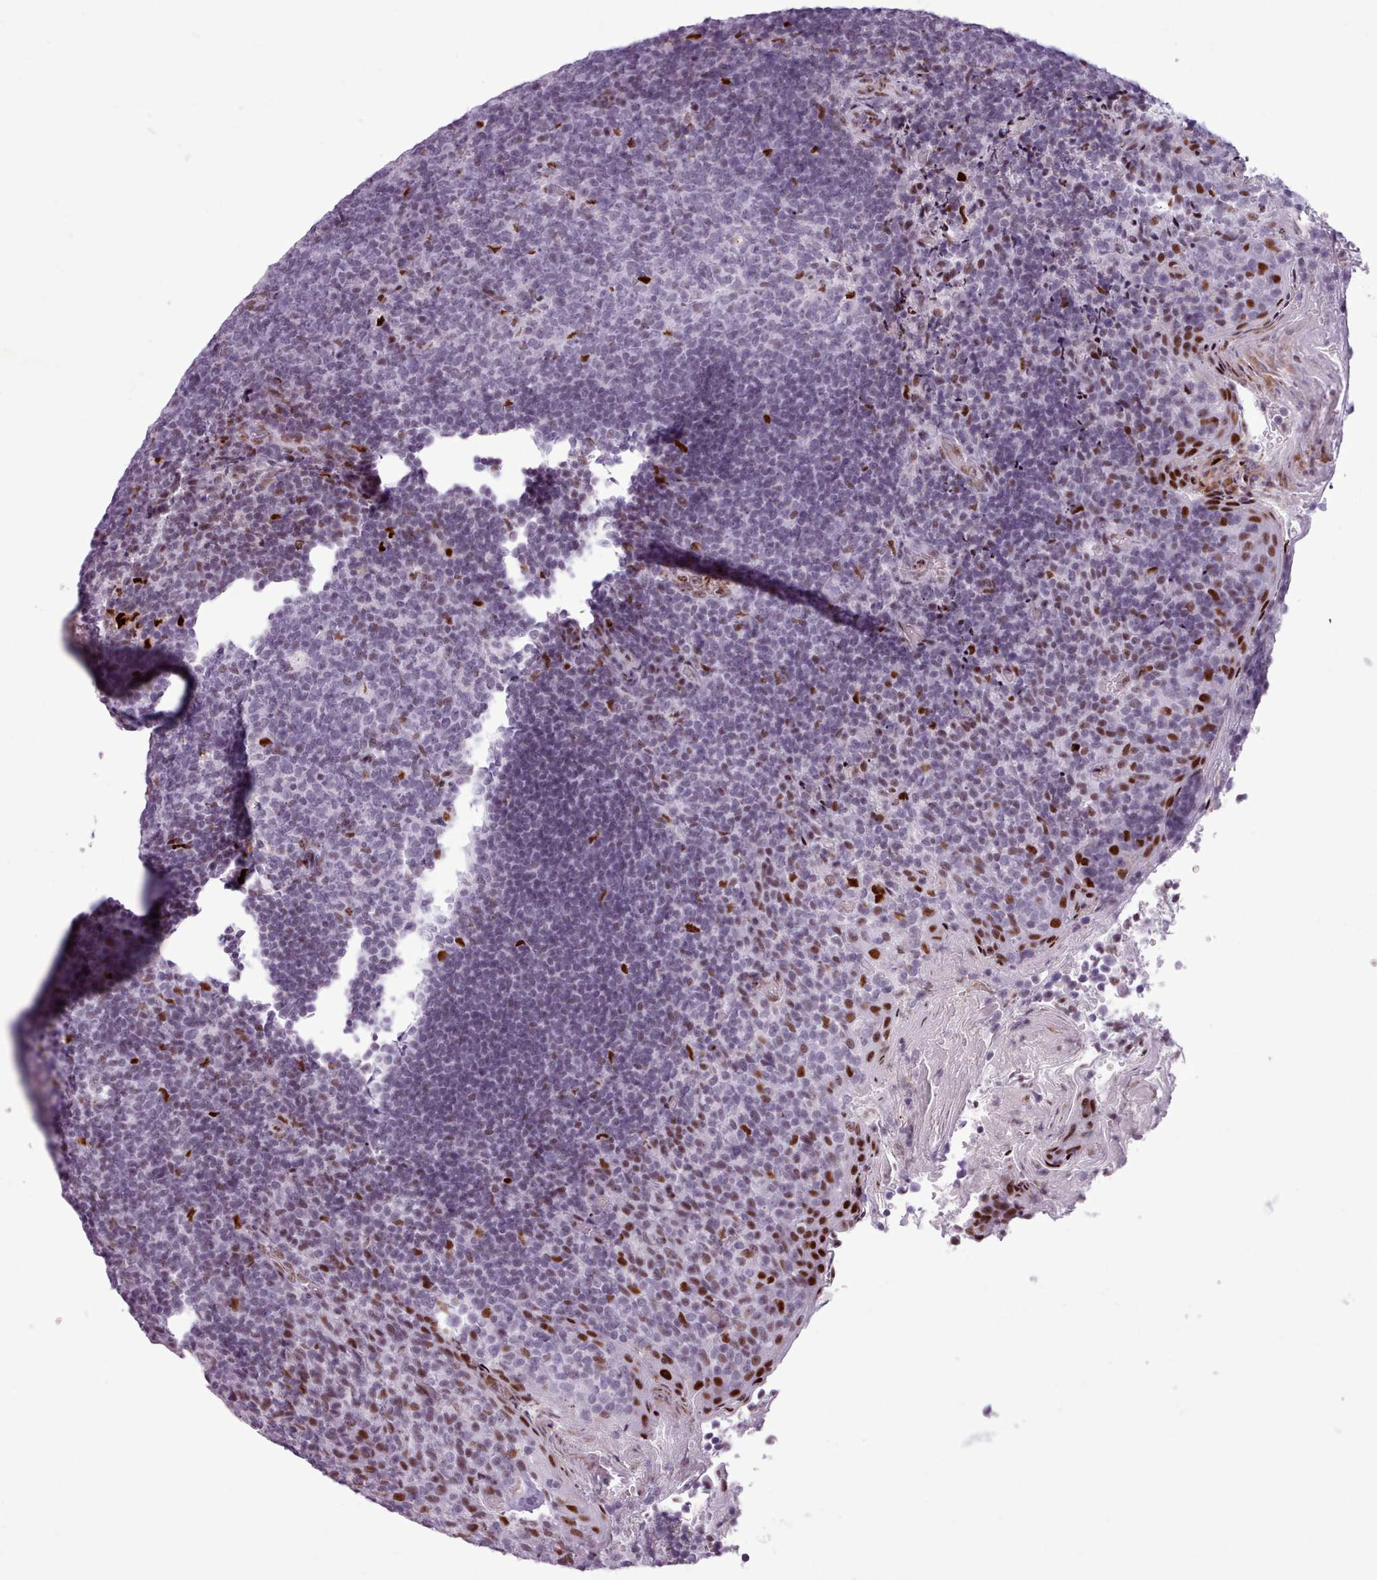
{"staining": {"intensity": "moderate", "quantity": "<25%", "location": "nuclear"}, "tissue": "tonsil", "cell_type": "Germinal center cells", "image_type": "normal", "snomed": [{"axis": "morphology", "description": "Normal tissue, NOS"}, {"axis": "topography", "description": "Tonsil"}], "caption": "DAB (3,3'-diaminobenzidine) immunohistochemical staining of unremarkable tonsil displays moderate nuclear protein staining in about <25% of germinal center cells. The staining is performed using DAB (3,3'-diaminobenzidine) brown chromogen to label protein expression. The nuclei are counter-stained blue using hematoxylin.", "gene": "SRSF4", "patient": {"sex": "female", "age": 10}}